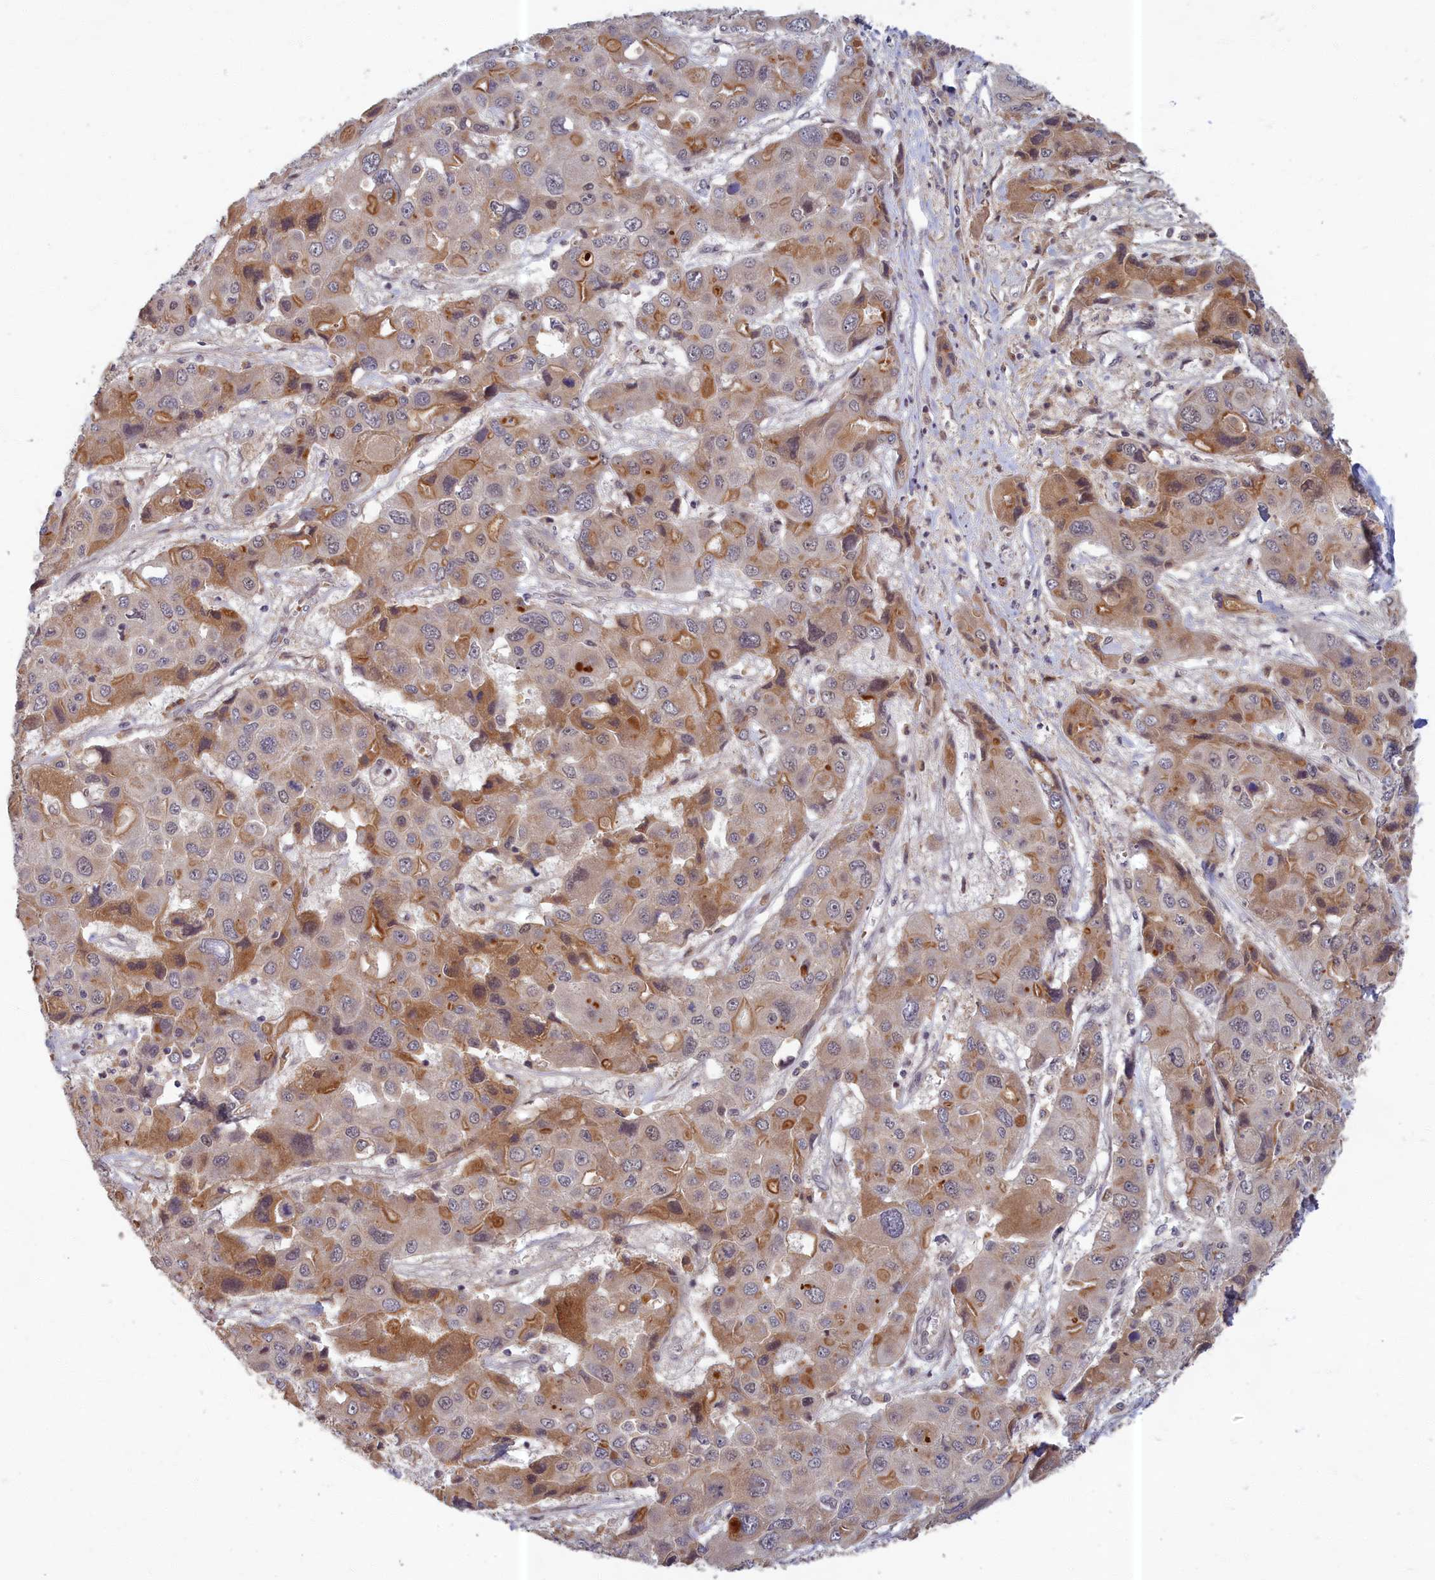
{"staining": {"intensity": "moderate", "quantity": "<25%", "location": "cytoplasmic/membranous"}, "tissue": "liver cancer", "cell_type": "Tumor cells", "image_type": "cancer", "snomed": [{"axis": "morphology", "description": "Cholangiocarcinoma"}, {"axis": "topography", "description": "Liver"}], "caption": "This photomicrograph exhibits immunohistochemistry (IHC) staining of human cholangiocarcinoma (liver), with low moderate cytoplasmic/membranous expression in approximately <25% of tumor cells.", "gene": "EARS2", "patient": {"sex": "male", "age": 67}}